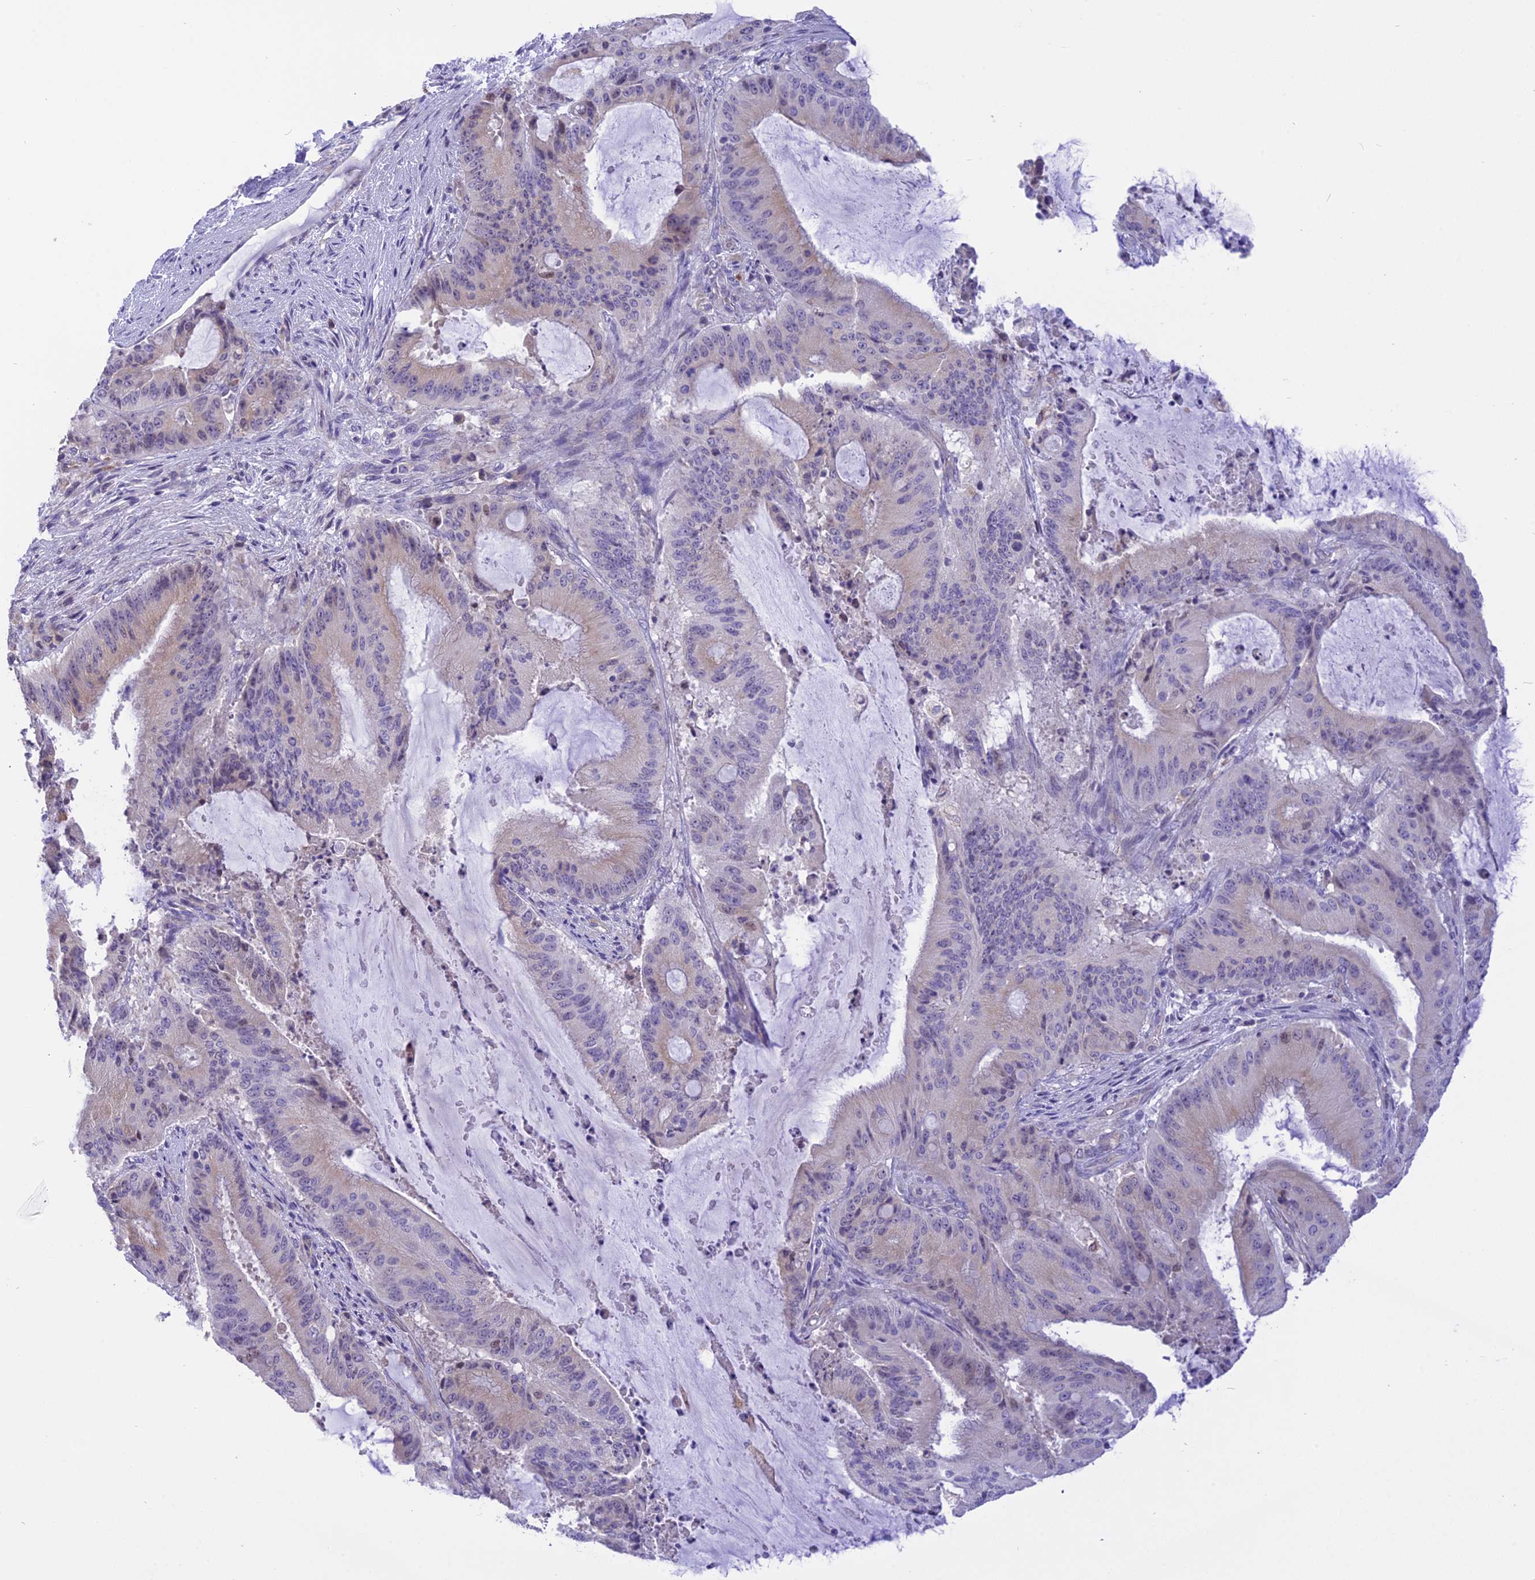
{"staining": {"intensity": "weak", "quantity": "<25%", "location": "cytoplasmic/membranous"}, "tissue": "liver cancer", "cell_type": "Tumor cells", "image_type": "cancer", "snomed": [{"axis": "morphology", "description": "Normal tissue, NOS"}, {"axis": "morphology", "description": "Cholangiocarcinoma"}, {"axis": "topography", "description": "Liver"}, {"axis": "topography", "description": "Peripheral nerve tissue"}], "caption": "Human liver cancer (cholangiocarcinoma) stained for a protein using IHC displays no expression in tumor cells.", "gene": "DCAF16", "patient": {"sex": "female", "age": 73}}